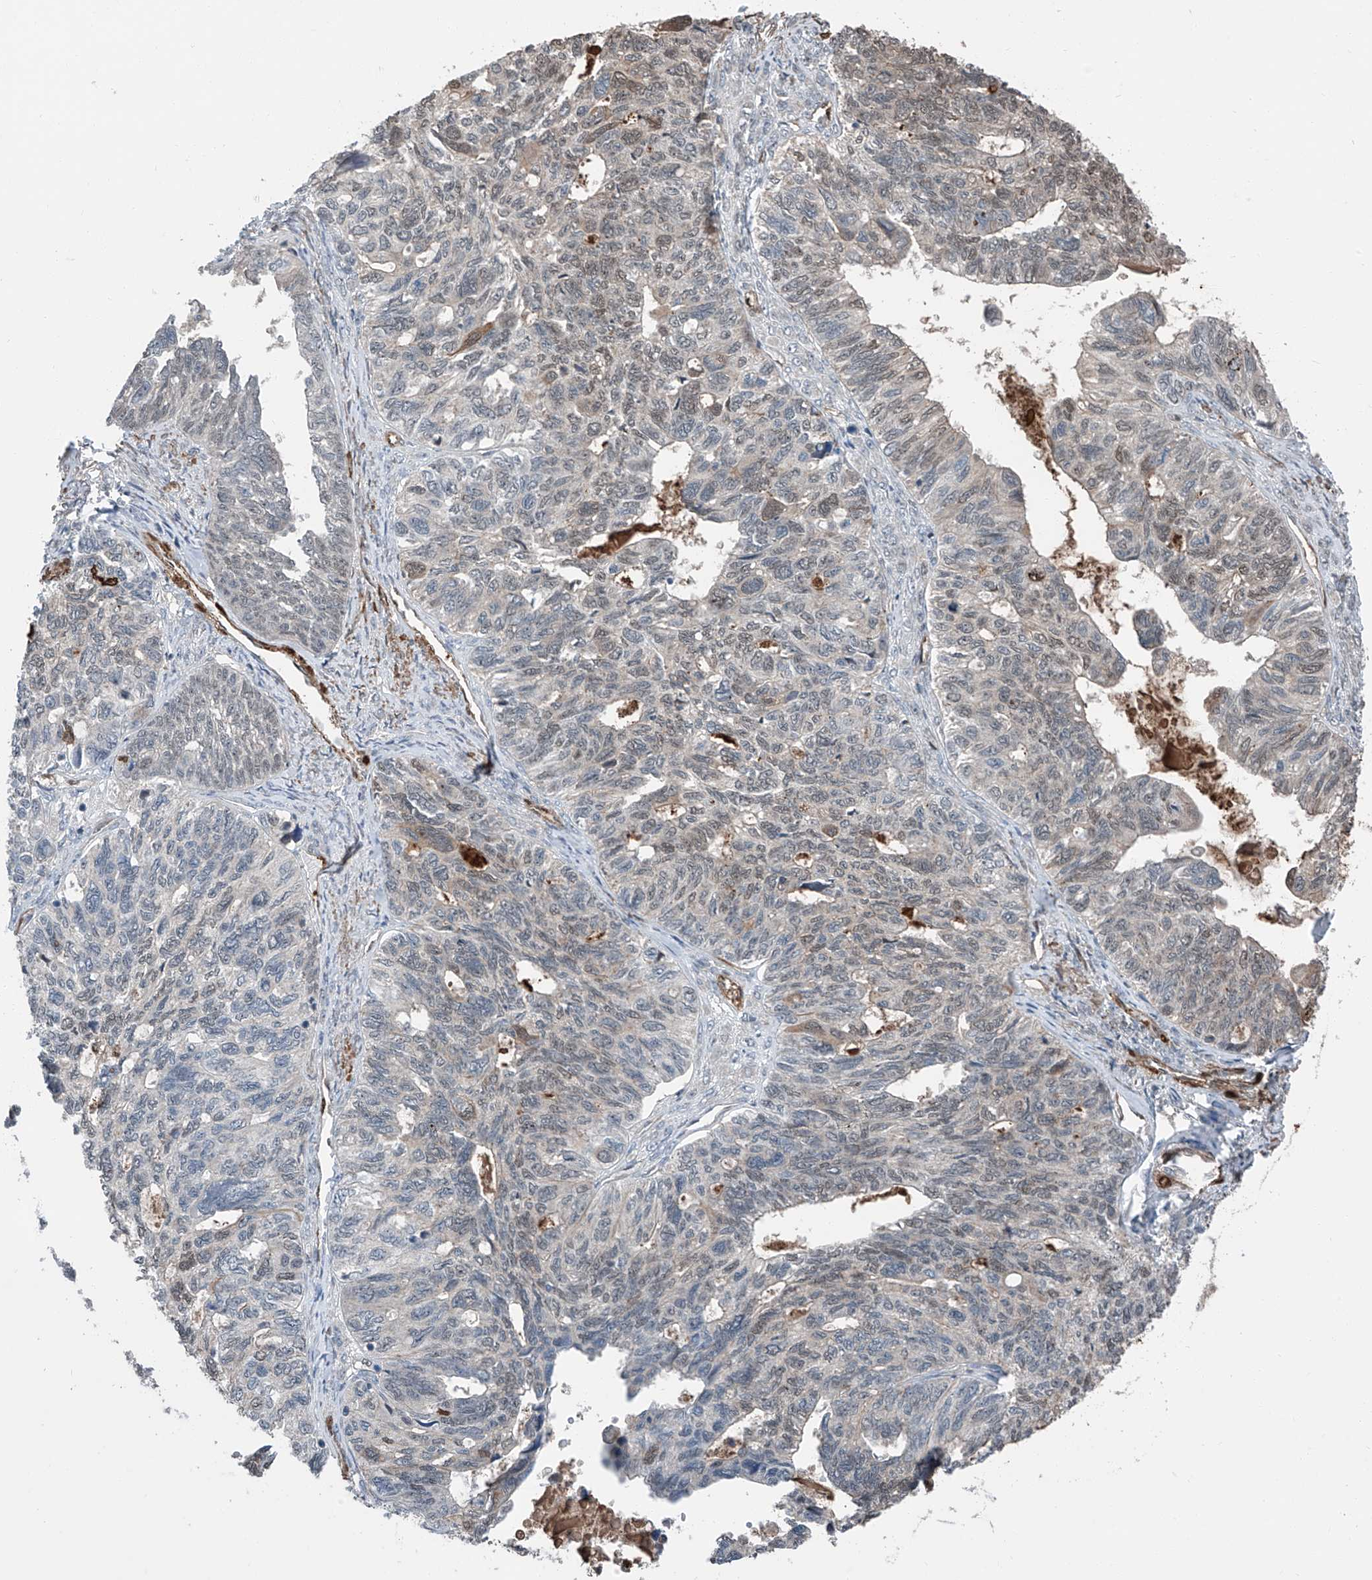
{"staining": {"intensity": "moderate", "quantity": "<25%", "location": "nuclear"}, "tissue": "ovarian cancer", "cell_type": "Tumor cells", "image_type": "cancer", "snomed": [{"axis": "morphology", "description": "Cystadenocarcinoma, serous, NOS"}, {"axis": "topography", "description": "Ovary"}], "caption": "Protein expression analysis of ovarian cancer displays moderate nuclear positivity in approximately <25% of tumor cells.", "gene": "HSPA6", "patient": {"sex": "female", "age": 79}}